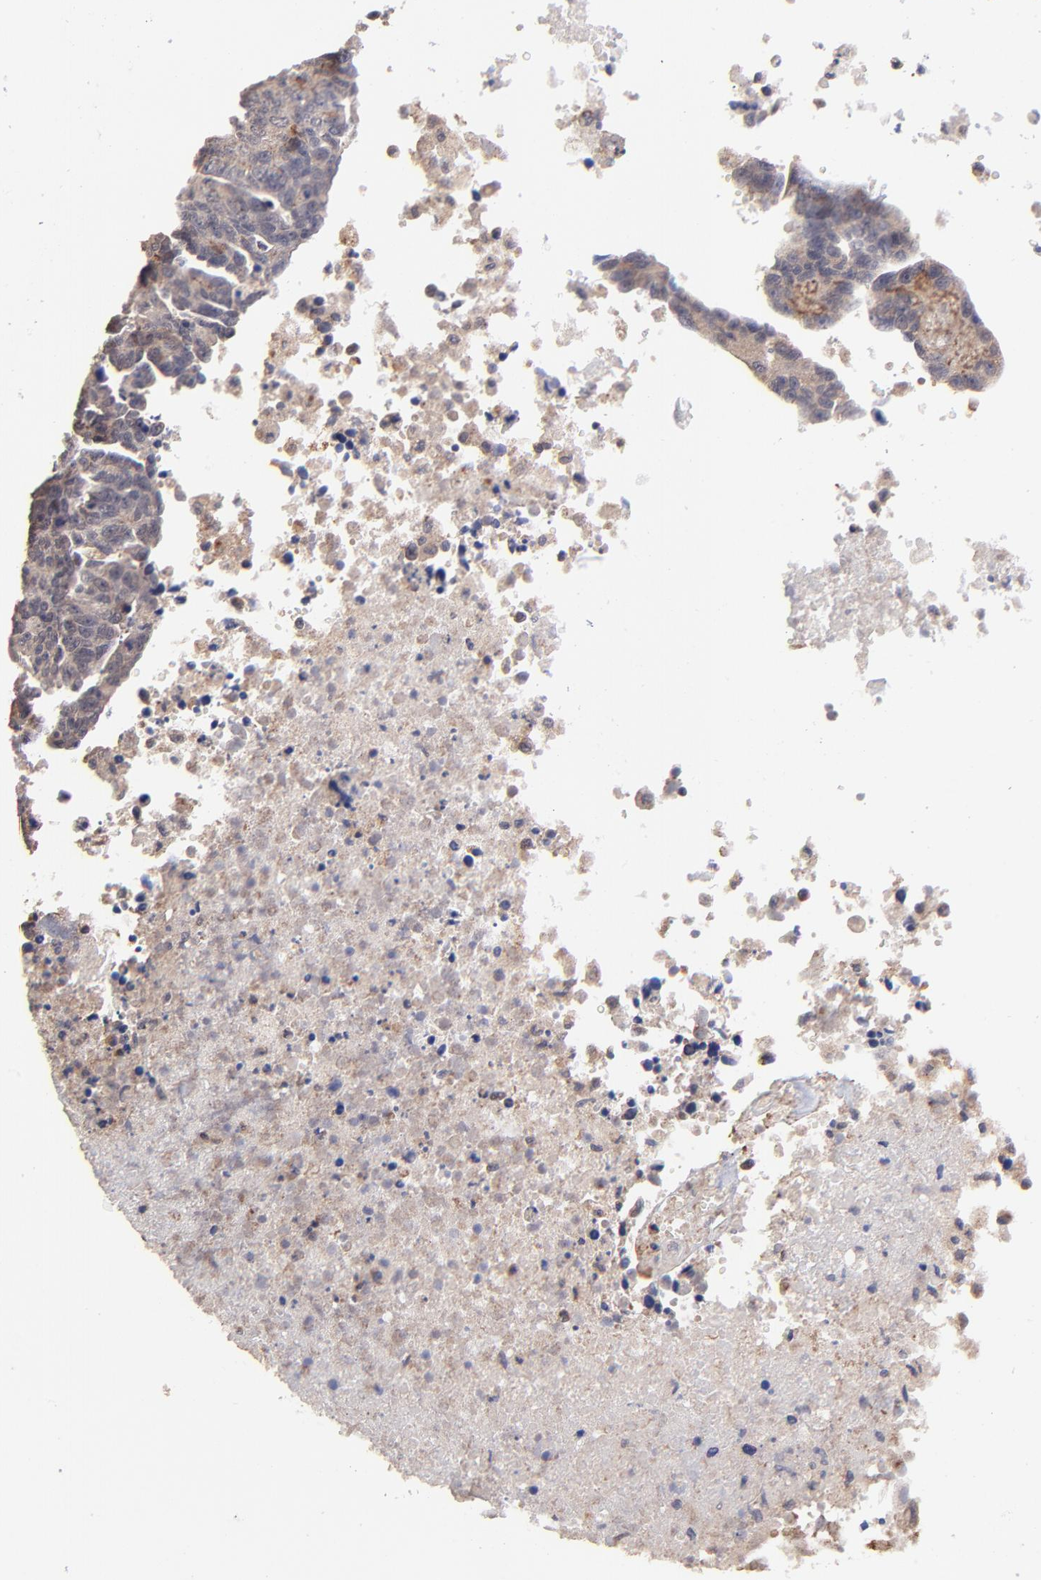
{"staining": {"intensity": "moderate", "quantity": ">75%", "location": "cytoplasmic/membranous"}, "tissue": "ovarian cancer", "cell_type": "Tumor cells", "image_type": "cancer", "snomed": [{"axis": "morphology", "description": "Carcinoma, endometroid"}, {"axis": "morphology", "description": "Cystadenocarcinoma, serous, NOS"}, {"axis": "topography", "description": "Ovary"}], "caption": "A micrograph of ovarian cancer stained for a protein exhibits moderate cytoplasmic/membranous brown staining in tumor cells. Immunohistochemistry (ihc) stains the protein in brown and the nuclei are stained blue.", "gene": "BAIAP2L2", "patient": {"sex": "female", "age": 45}}